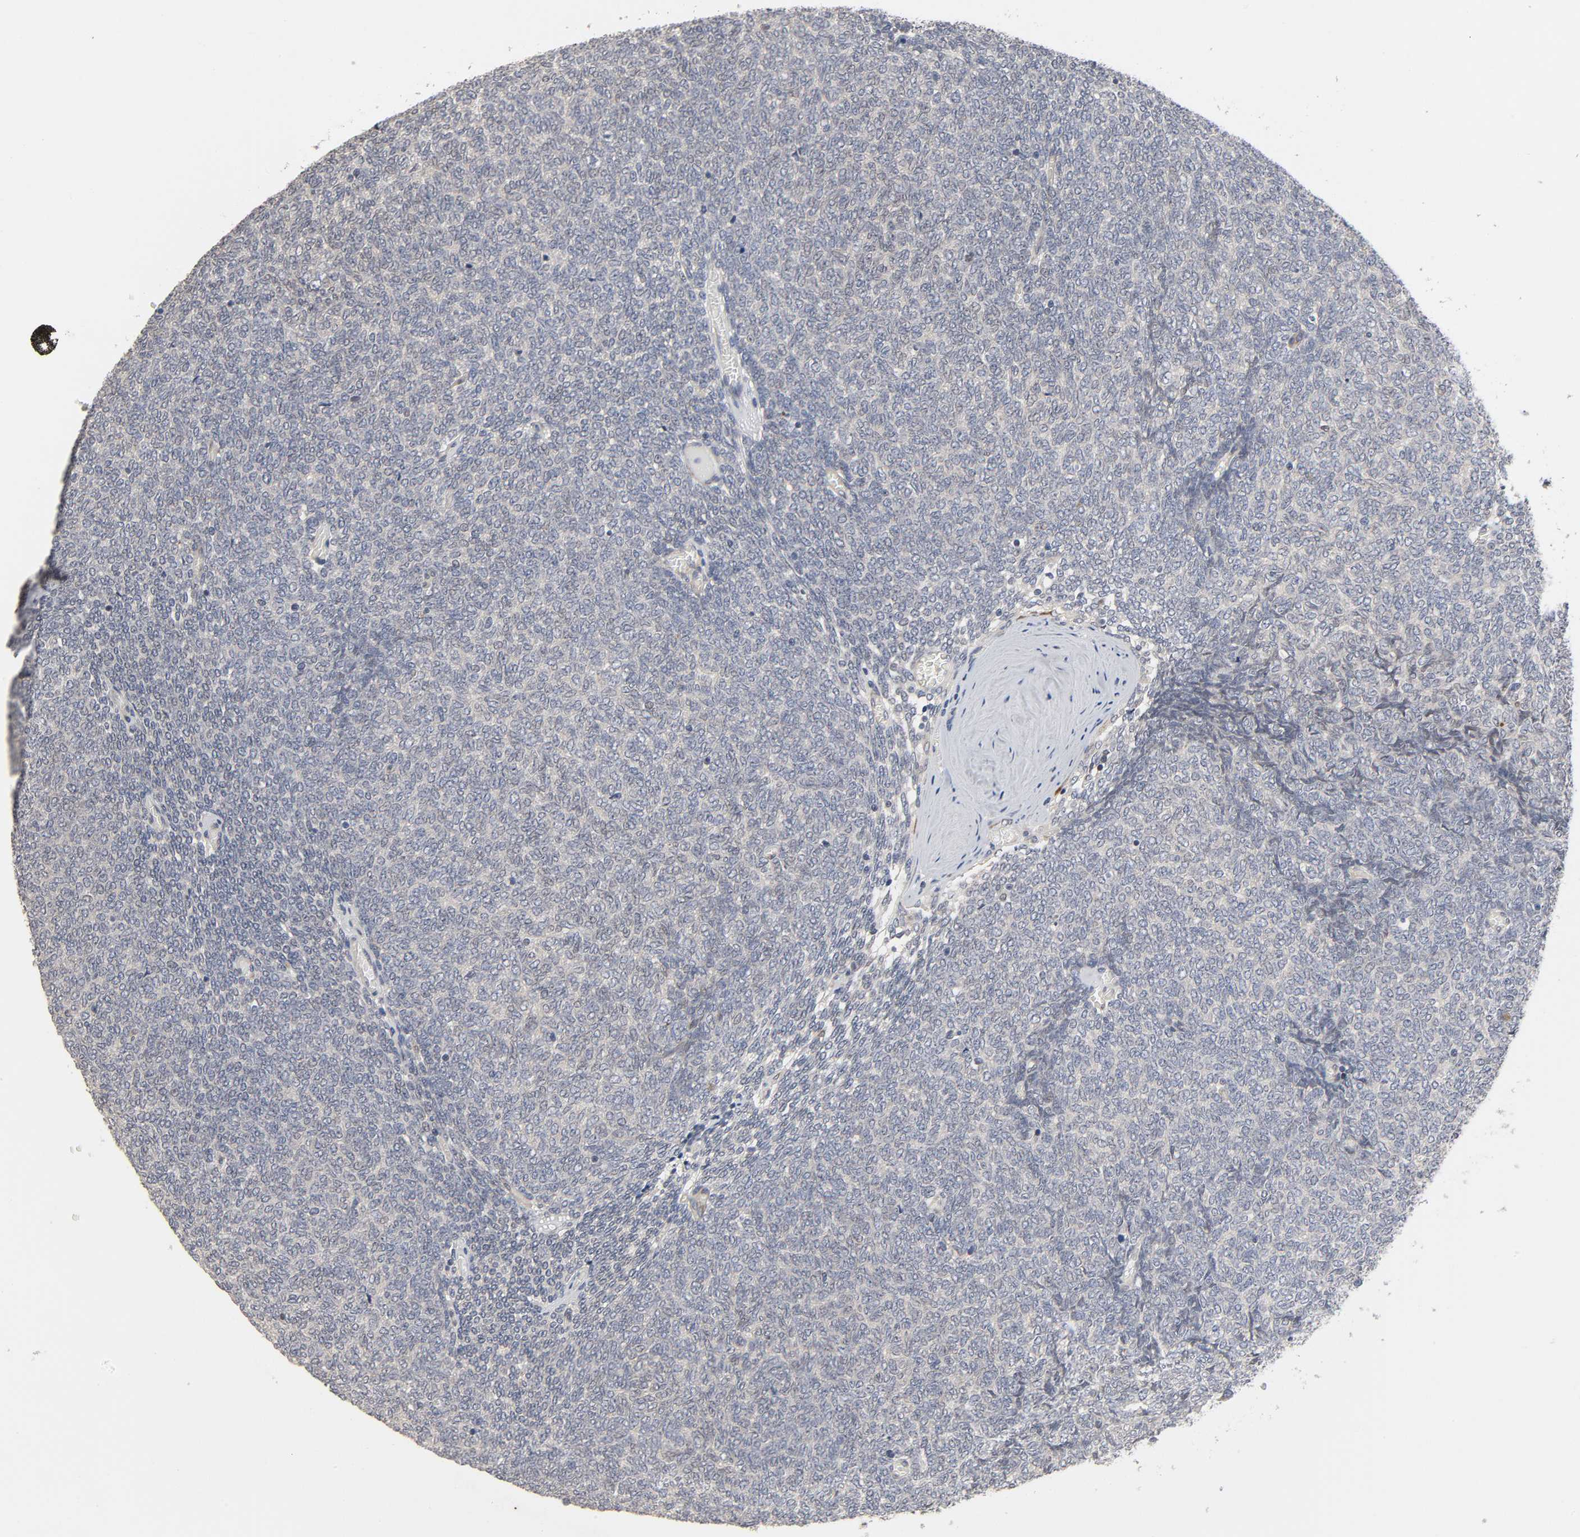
{"staining": {"intensity": "negative", "quantity": "none", "location": "none"}, "tissue": "renal cancer", "cell_type": "Tumor cells", "image_type": "cancer", "snomed": [{"axis": "morphology", "description": "Neoplasm, malignant, NOS"}, {"axis": "topography", "description": "Kidney"}], "caption": "A micrograph of renal cancer stained for a protein demonstrates no brown staining in tumor cells.", "gene": "HDLBP", "patient": {"sex": "male", "age": 28}}